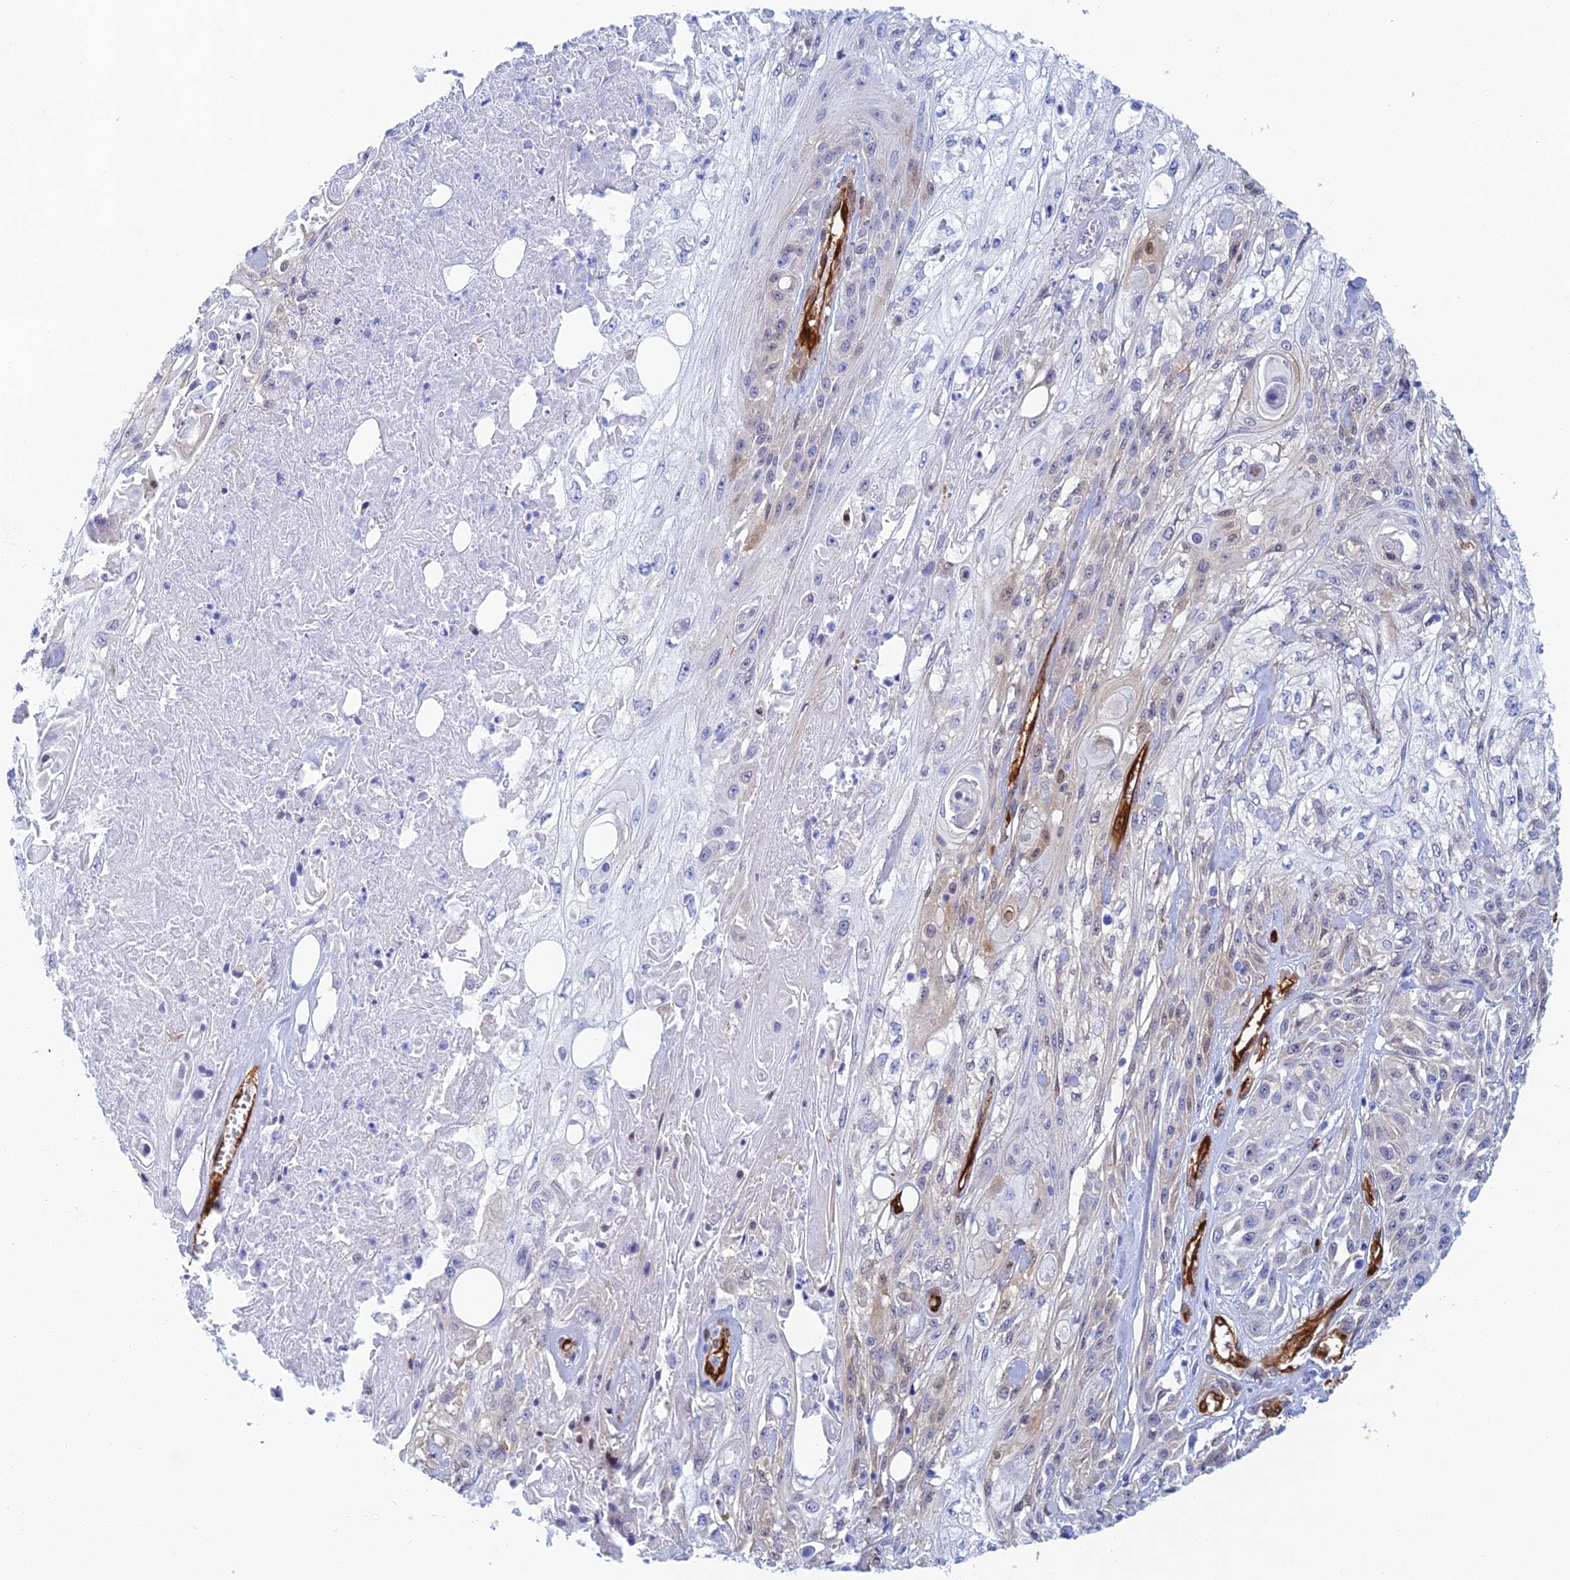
{"staining": {"intensity": "negative", "quantity": "none", "location": "none"}, "tissue": "skin cancer", "cell_type": "Tumor cells", "image_type": "cancer", "snomed": [{"axis": "morphology", "description": "Squamous cell carcinoma, NOS"}, {"axis": "morphology", "description": "Squamous cell carcinoma, metastatic, NOS"}, {"axis": "topography", "description": "Skin"}, {"axis": "topography", "description": "Lymph node"}], "caption": "Immunohistochemistry photomicrograph of neoplastic tissue: skin cancer stained with DAB (3,3'-diaminobenzidine) demonstrates no significant protein expression in tumor cells. (DAB (3,3'-diaminobenzidine) immunohistochemistry (IHC) visualized using brightfield microscopy, high magnification).", "gene": "CRIP2", "patient": {"sex": "male", "age": 75}}